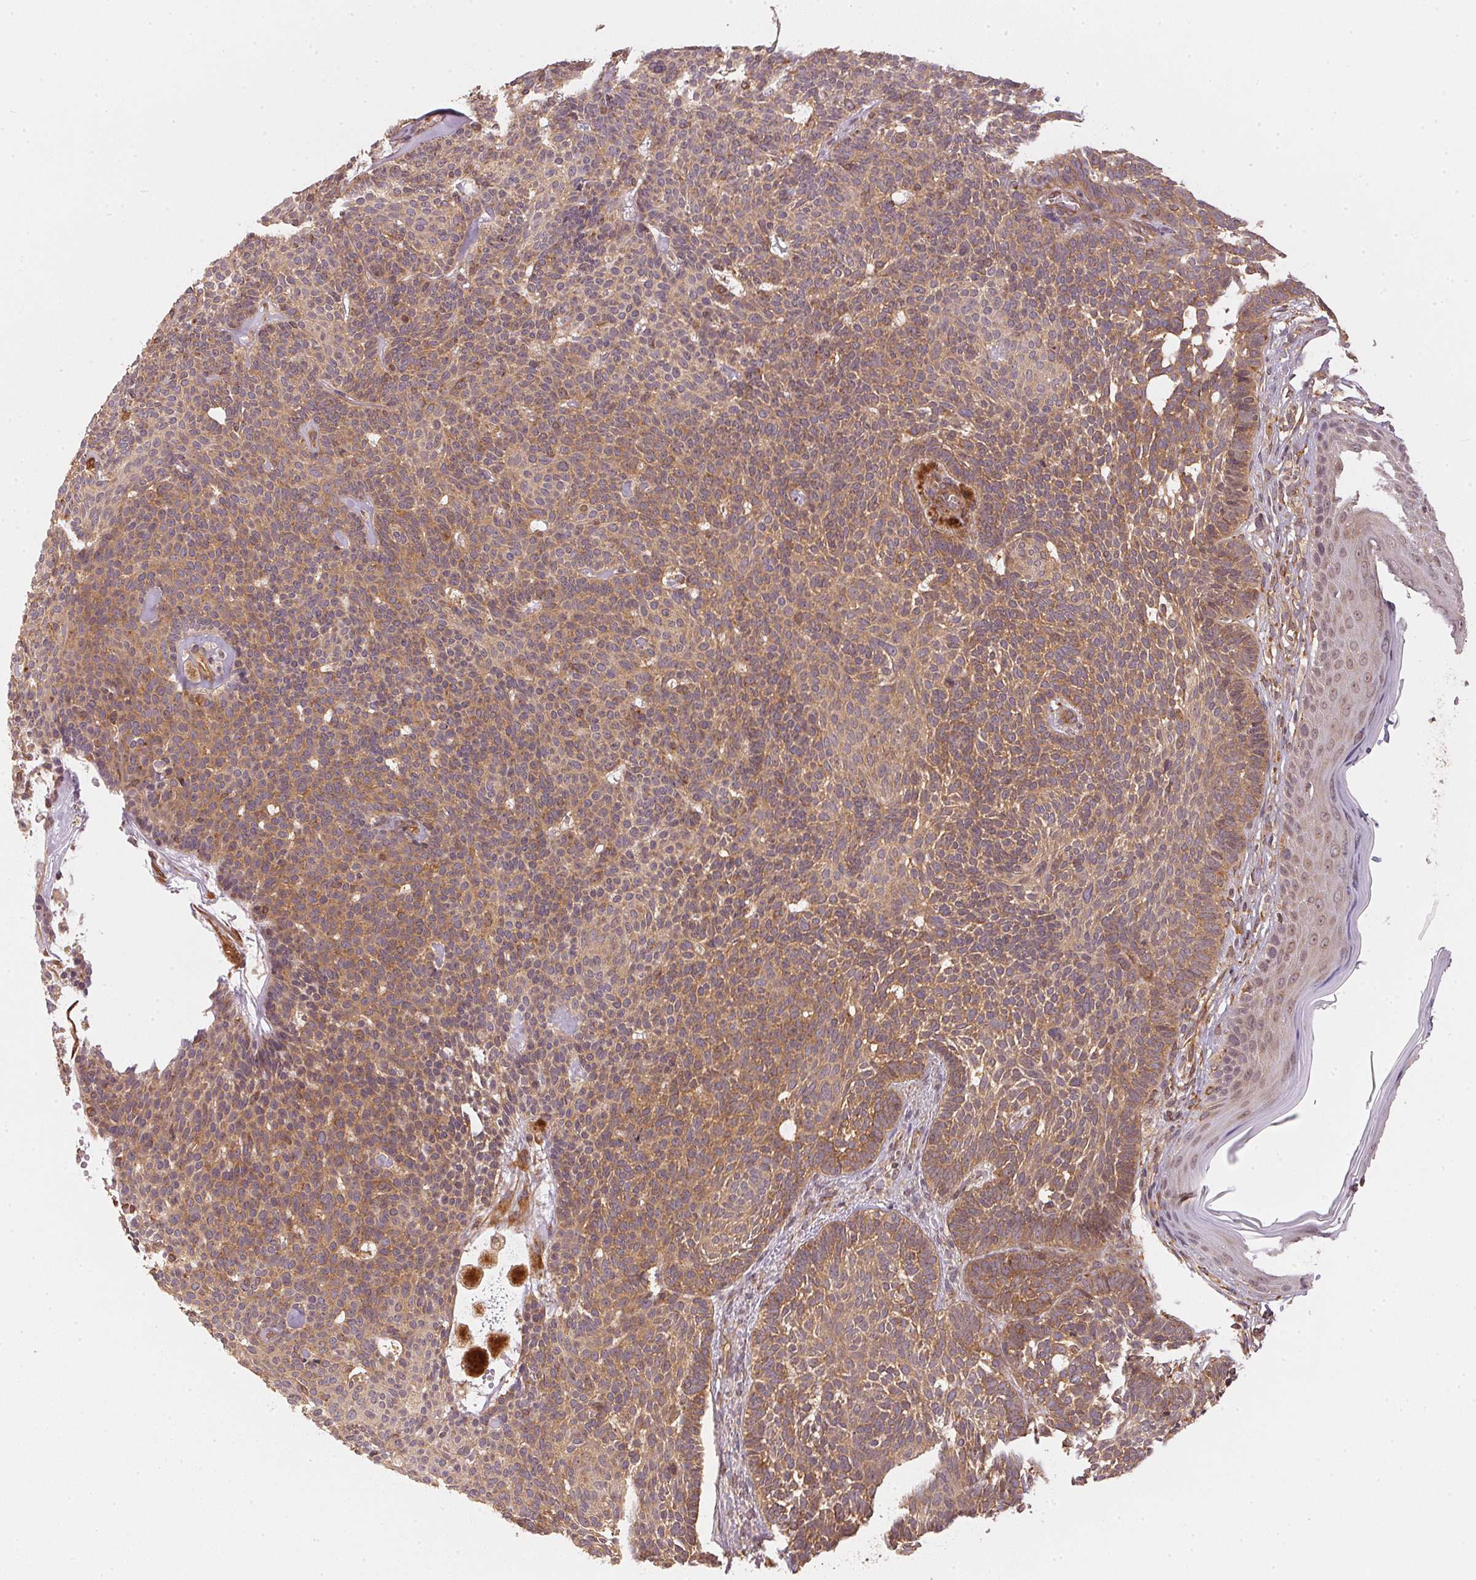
{"staining": {"intensity": "moderate", "quantity": ">75%", "location": "cytoplasmic/membranous"}, "tissue": "skin cancer", "cell_type": "Tumor cells", "image_type": "cancer", "snomed": [{"axis": "morphology", "description": "Basal cell carcinoma"}, {"axis": "topography", "description": "Skin"}], "caption": "The histopathology image shows a brown stain indicating the presence of a protein in the cytoplasmic/membranous of tumor cells in basal cell carcinoma (skin).", "gene": "STRN4", "patient": {"sex": "female", "age": 85}}